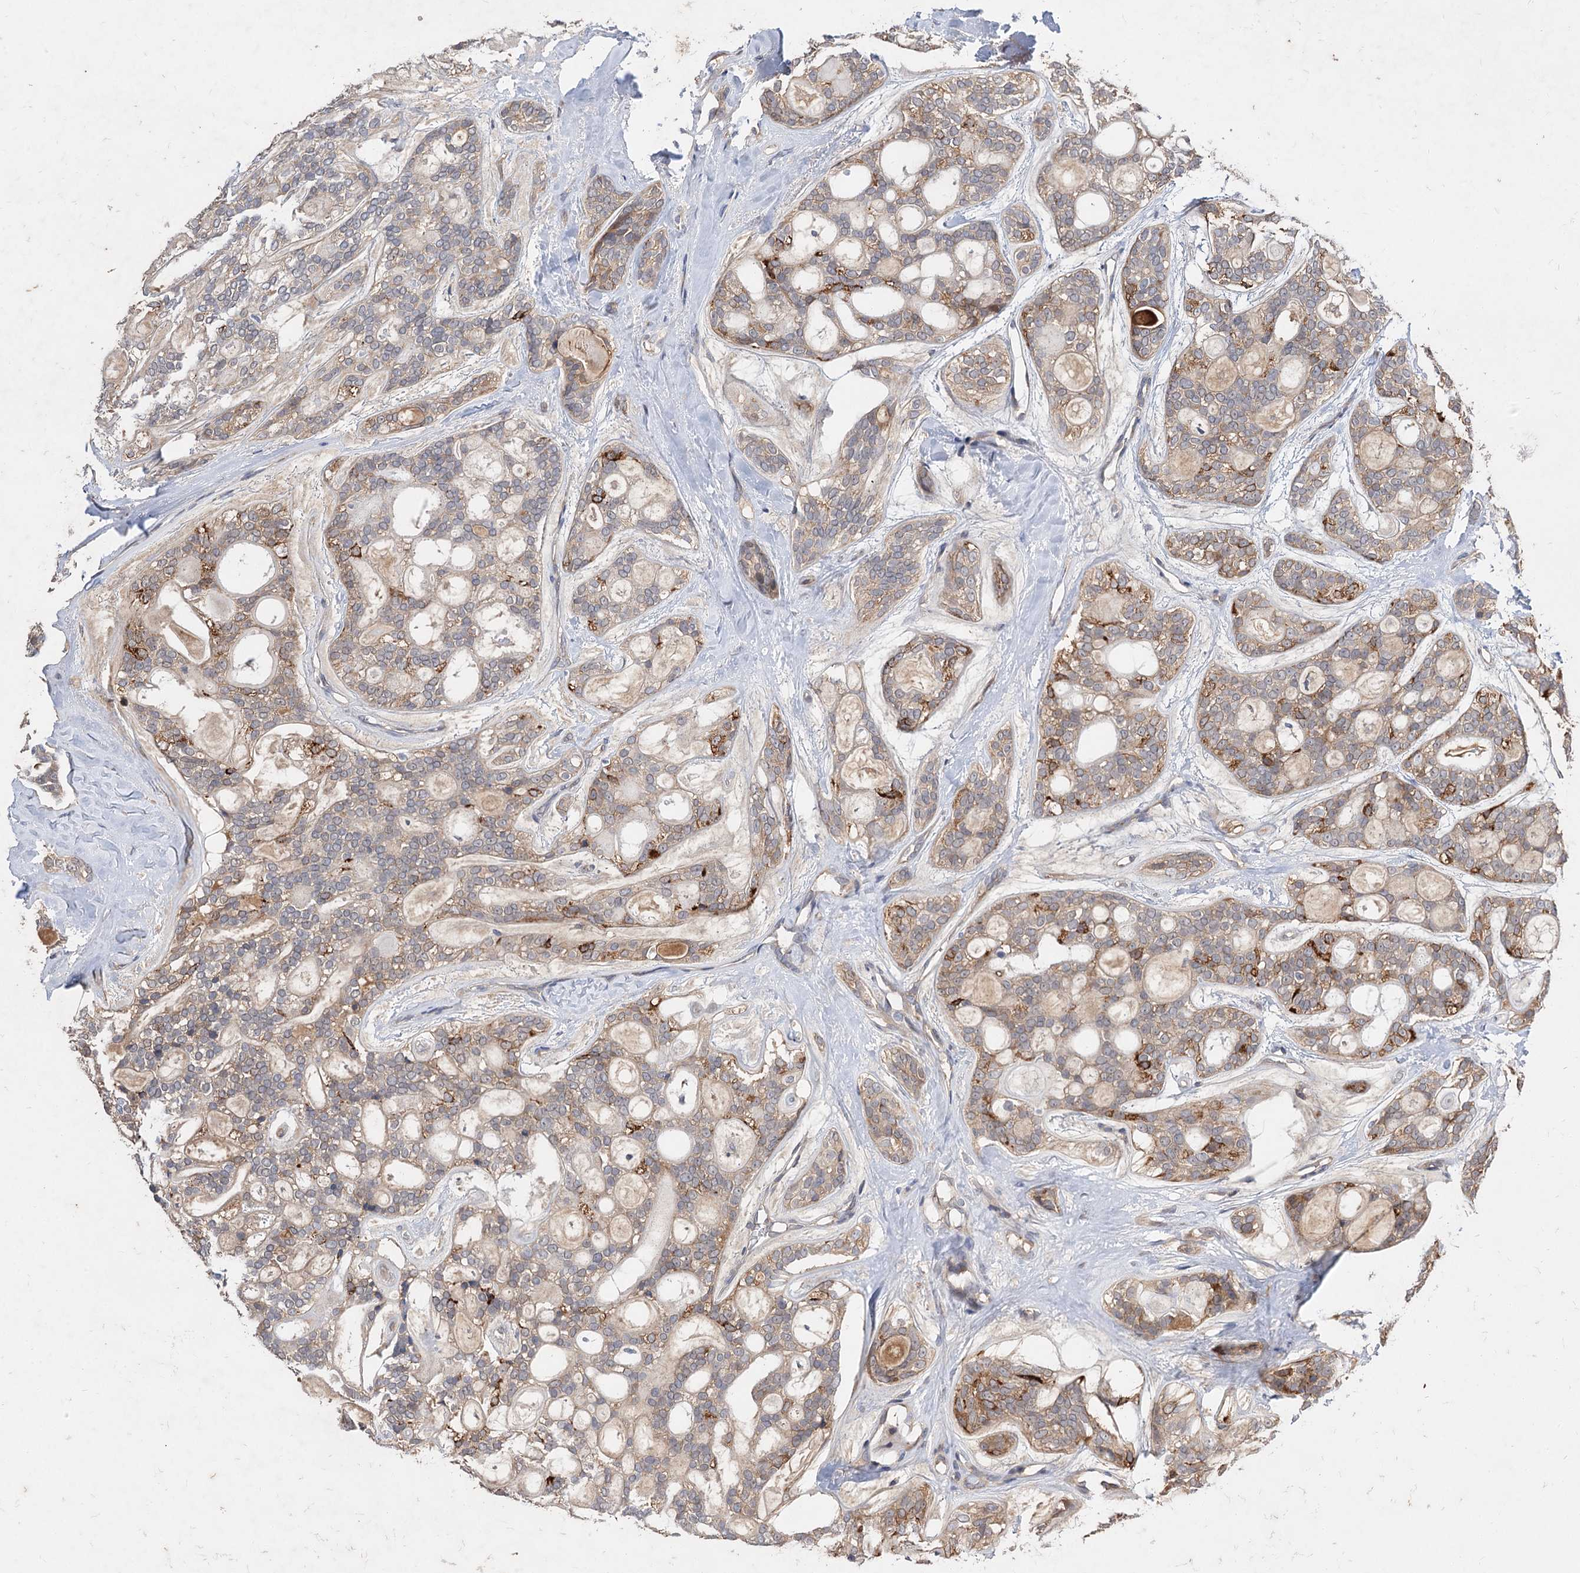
{"staining": {"intensity": "strong", "quantity": "<25%", "location": "cytoplasmic/membranous"}, "tissue": "head and neck cancer", "cell_type": "Tumor cells", "image_type": "cancer", "snomed": [{"axis": "morphology", "description": "Adenocarcinoma, NOS"}, {"axis": "topography", "description": "Head-Neck"}], "caption": "Head and neck cancer (adenocarcinoma) stained with a brown dye reveals strong cytoplasmic/membranous positive positivity in about <25% of tumor cells.", "gene": "FBXW8", "patient": {"sex": "male", "age": 66}}